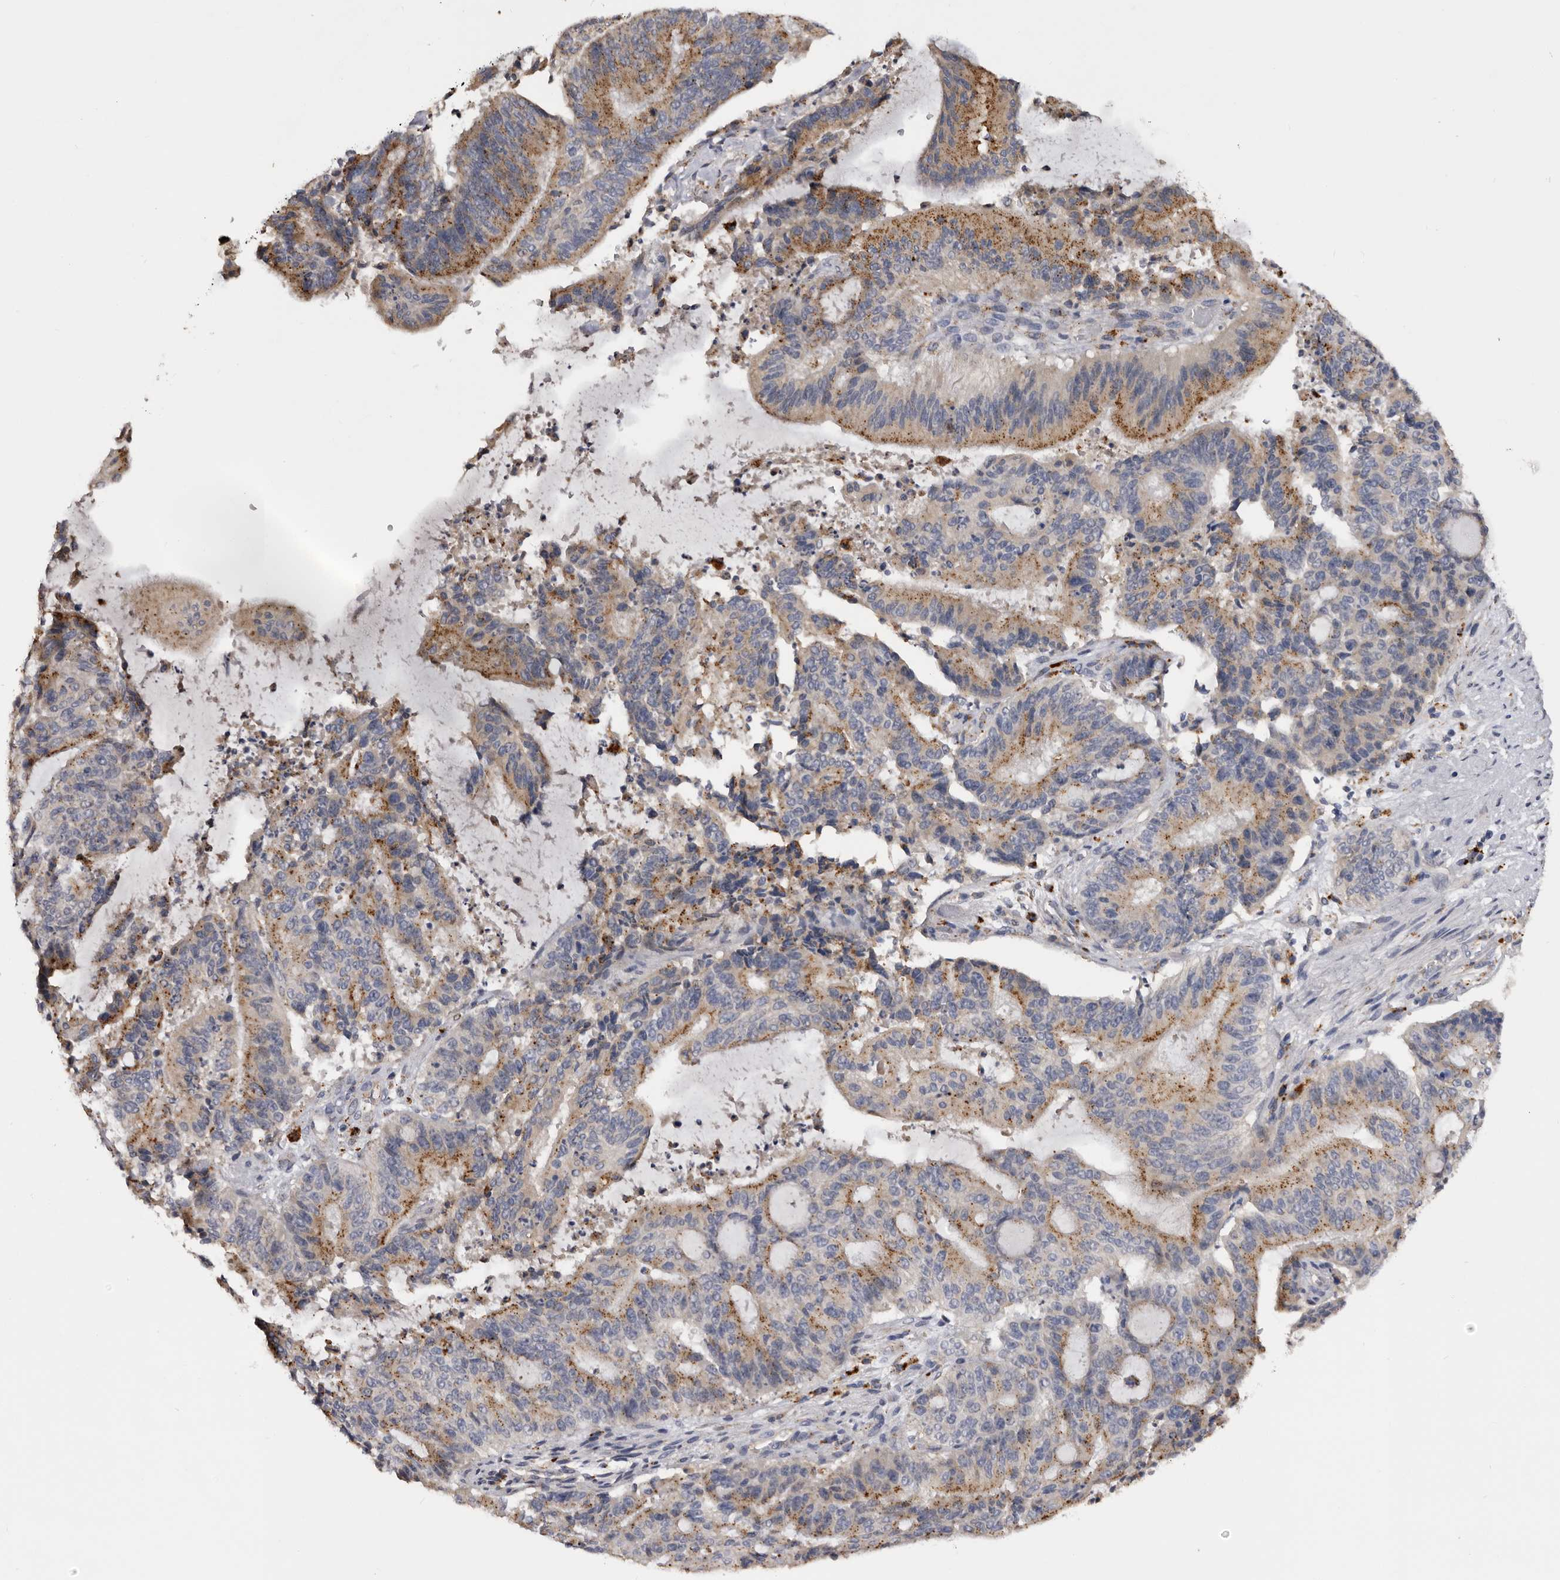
{"staining": {"intensity": "moderate", "quantity": ">75%", "location": "cytoplasmic/membranous"}, "tissue": "liver cancer", "cell_type": "Tumor cells", "image_type": "cancer", "snomed": [{"axis": "morphology", "description": "Normal tissue, NOS"}, {"axis": "morphology", "description": "Cholangiocarcinoma"}, {"axis": "topography", "description": "Liver"}, {"axis": "topography", "description": "Peripheral nerve tissue"}], "caption": "The immunohistochemical stain labels moderate cytoplasmic/membranous staining in tumor cells of liver cancer (cholangiocarcinoma) tissue.", "gene": "DAP", "patient": {"sex": "female", "age": 73}}